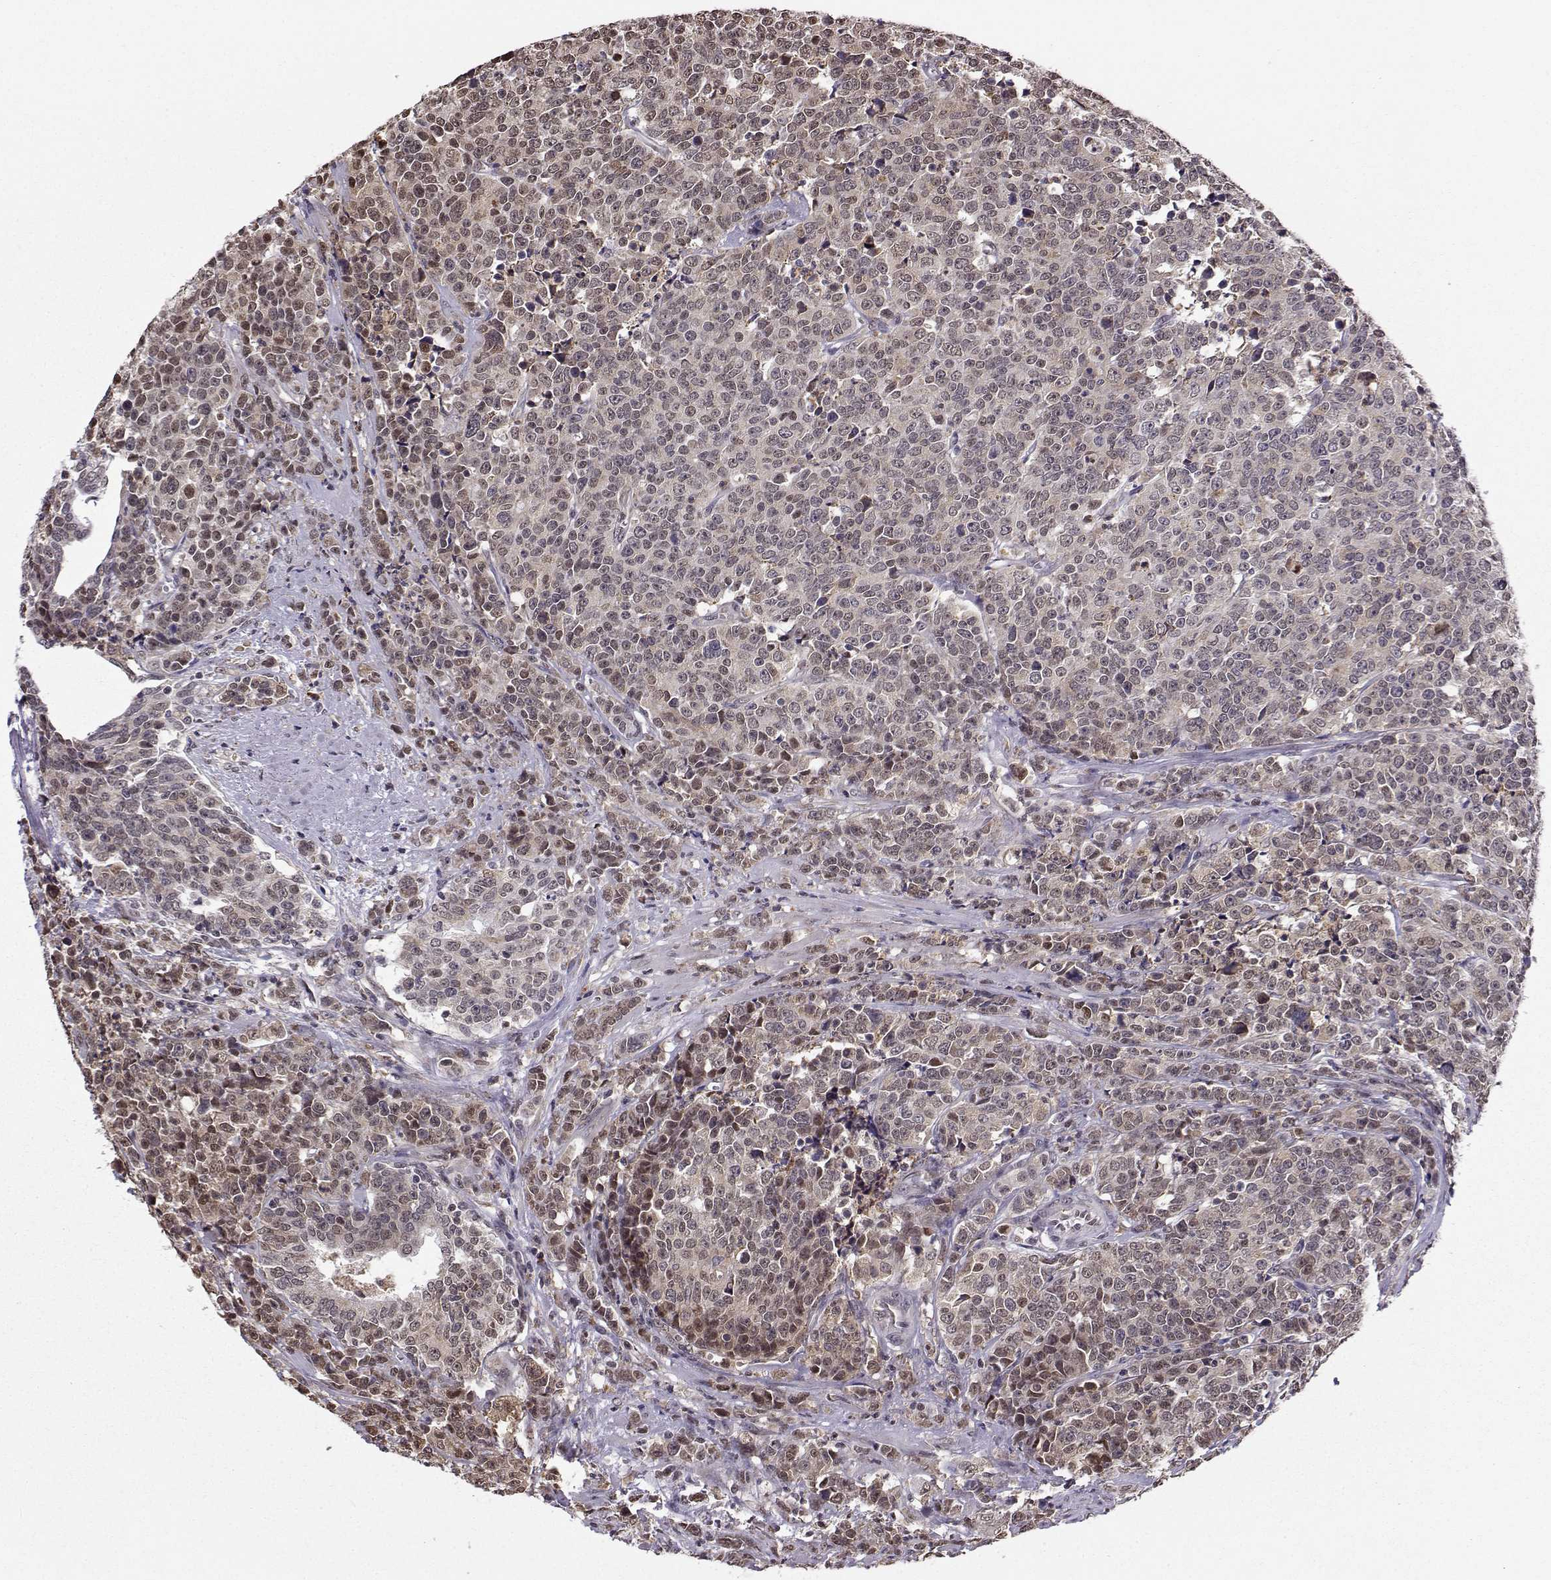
{"staining": {"intensity": "weak", "quantity": "25%-75%", "location": "nuclear"}, "tissue": "prostate cancer", "cell_type": "Tumor cells", "image_type": "cancer", "snomed": [{"axis": "morphology", "description": "Adenocarcinoma, NOS"}, {"axis": "topography", "description": "Prostate"}], "caption": "Immunohistochemical staining of prostate cancer (adenocarcinoma) displays weak nuclear protein expression in about 25%-75% of tumor cells. The protein is stained brown, and the nuclei are stained in blue (DAB (3,3'-diaminobenzidine) IHC with brightfield microscopy, high magnification).", "gene": "EZH1", "patient": {"sex": "male", "age": 67}}